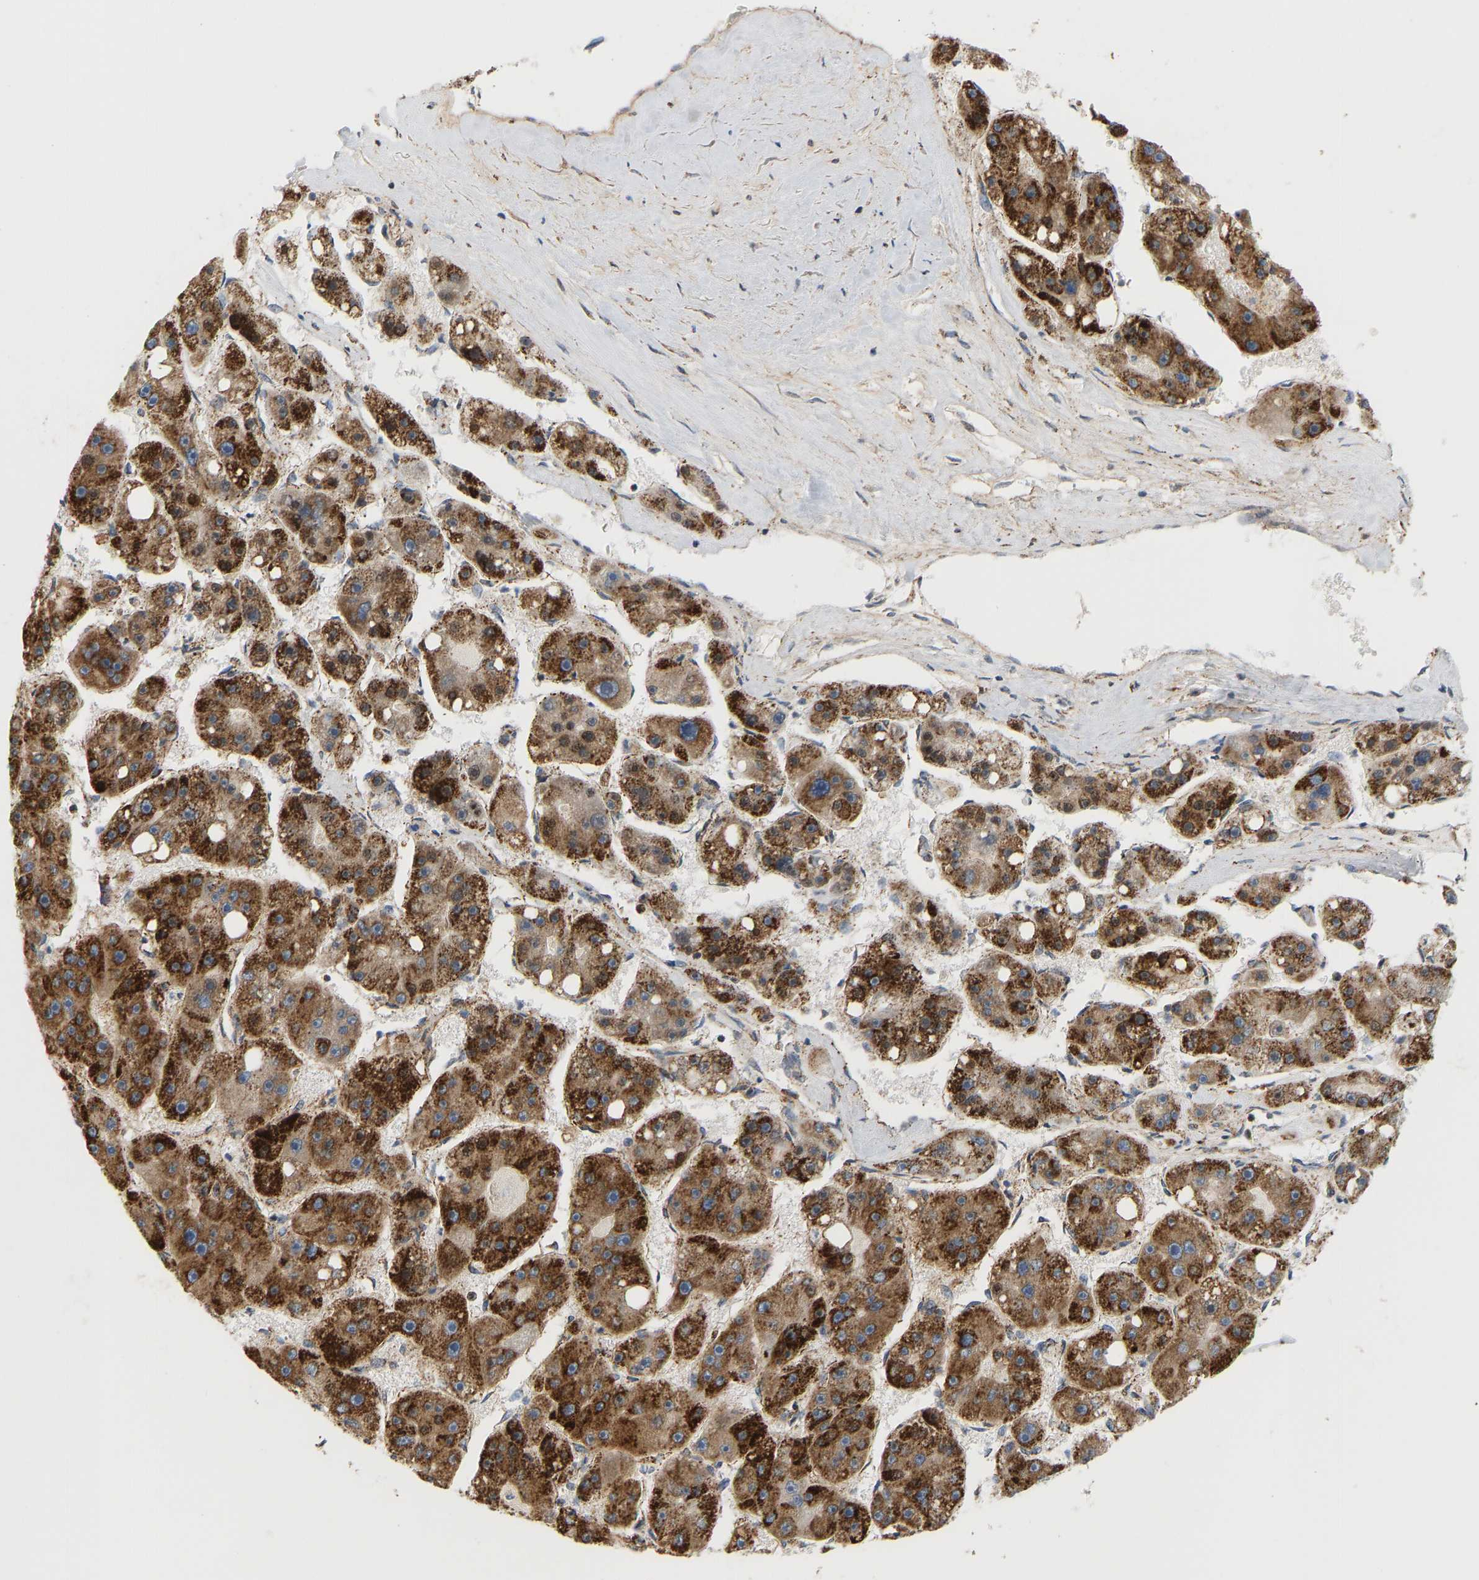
{"staining": {"intensity": "strong", "quantity": ">75%", "location": "cytoplasmic/membranous"}, "tissue": "liver cancer", "cell_type": "Tumor cells", "image_type": "cancer", "snomed": [{"axis": "morphology", "description": "Carcinoma, Hepatocellular, NOS"}, {"axis": "topography", "description": "Liver"}], "caption": "Liver cancer (hepatocellular carcinoma) tissue demonstrates strong cytoplasmic/membranous positivity in approximately >75% of tumor cells, visualized by immunohistochemistry.", "gene": "GPSM2", "patient": {"sex": "female", "age": 61}}